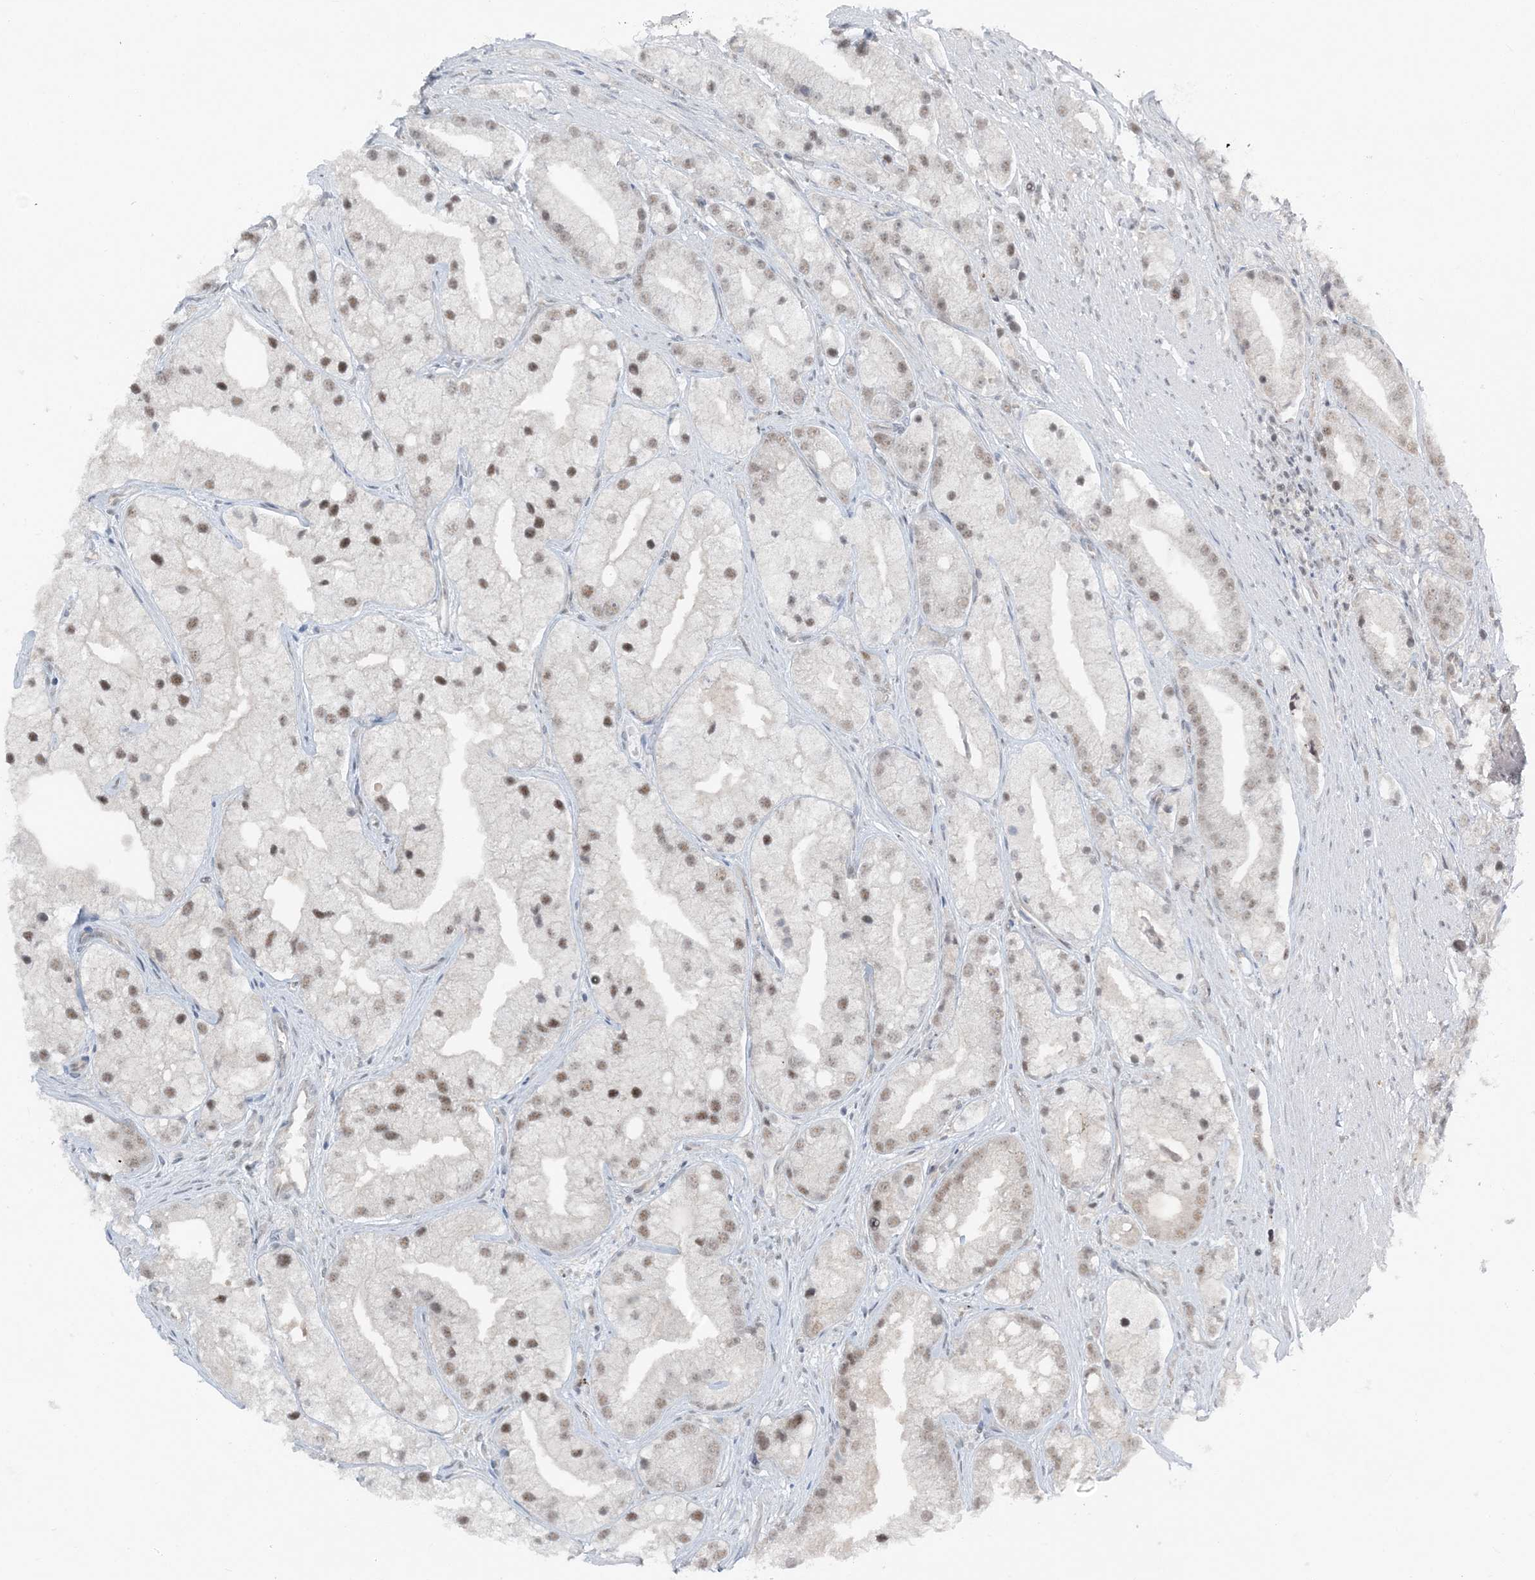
{"staining": {"intensity": "moderate", "quantity": "<25%", "location": "nuclear"}, "tissue": "prostate cancer", "cell_type": "Tumor cells", "image_type": "cancer", "snomed": [{"axis": "morphology", "description": "Adenocarcinoma, High grade"}, {"axis": "topography", "description": "Prostate"}], "caption": "This histopathology image exhibits immunohistochemistry (IHC) staining of prostate cancer, with low moderate nuclear staining in about <25% of tumor cells.", "gene": "ATP11A", "patient": {"sex": "male", "age": 50}}